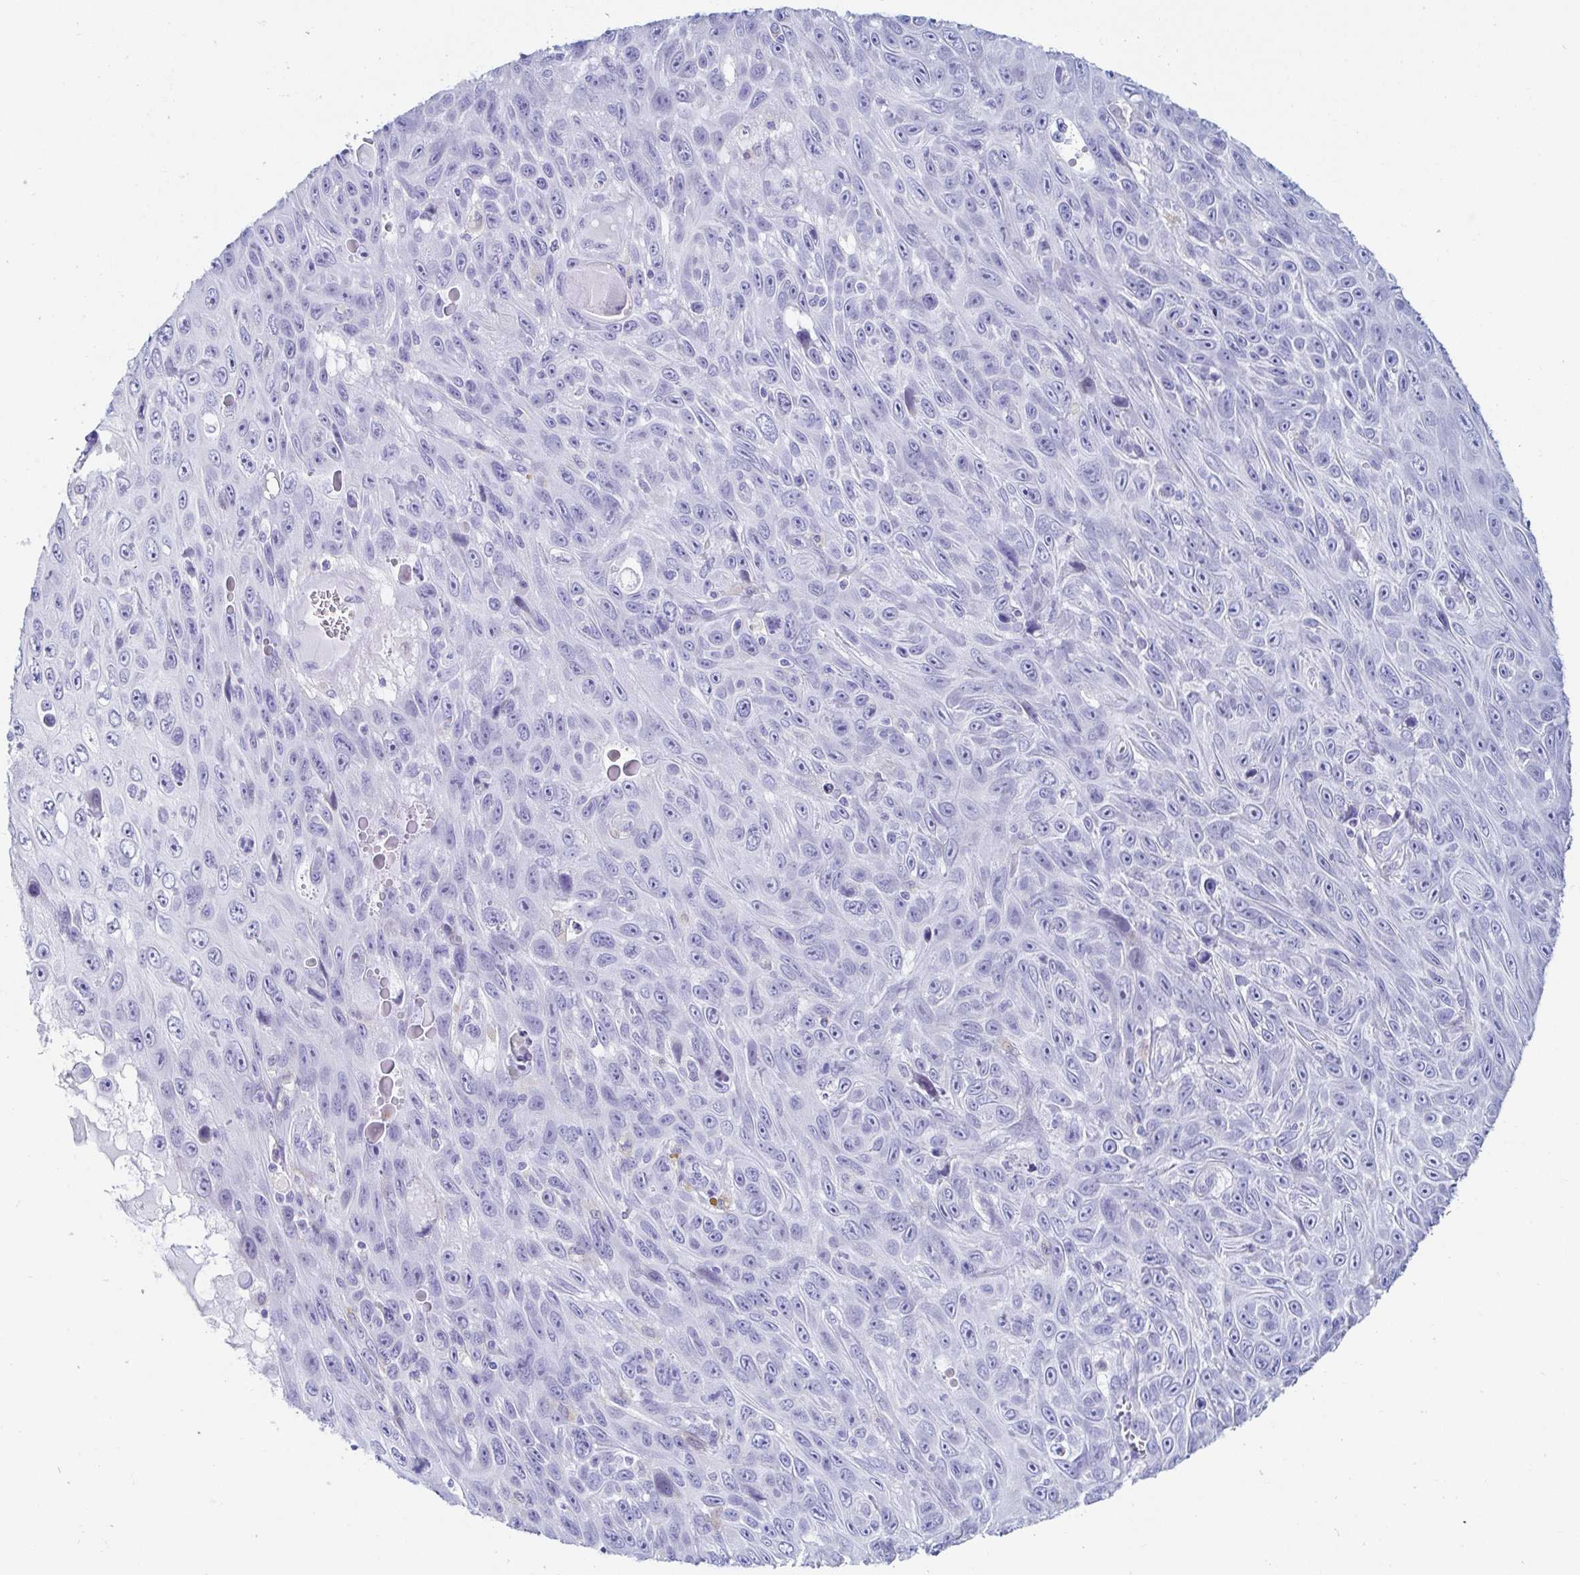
{"staining": {"intensity": "negative", "quantity": "none", "location": "none"}, "tissue": "skin cancer", "cell_type": "Tumor cells", "image_type": "cancer", "snomed": [{"axis": "morphology", "description": "Squamous cell carcinoma, NOS"}, {"axis": "topography", "description": "Skin"}], "caption": "A photomicrograph of squamous cell carcinoma (skin) stained for a protein shows no brown staining in tumor cells.", "gene": "C4orf17", "patient": {"sex": "male", "age": 82}}